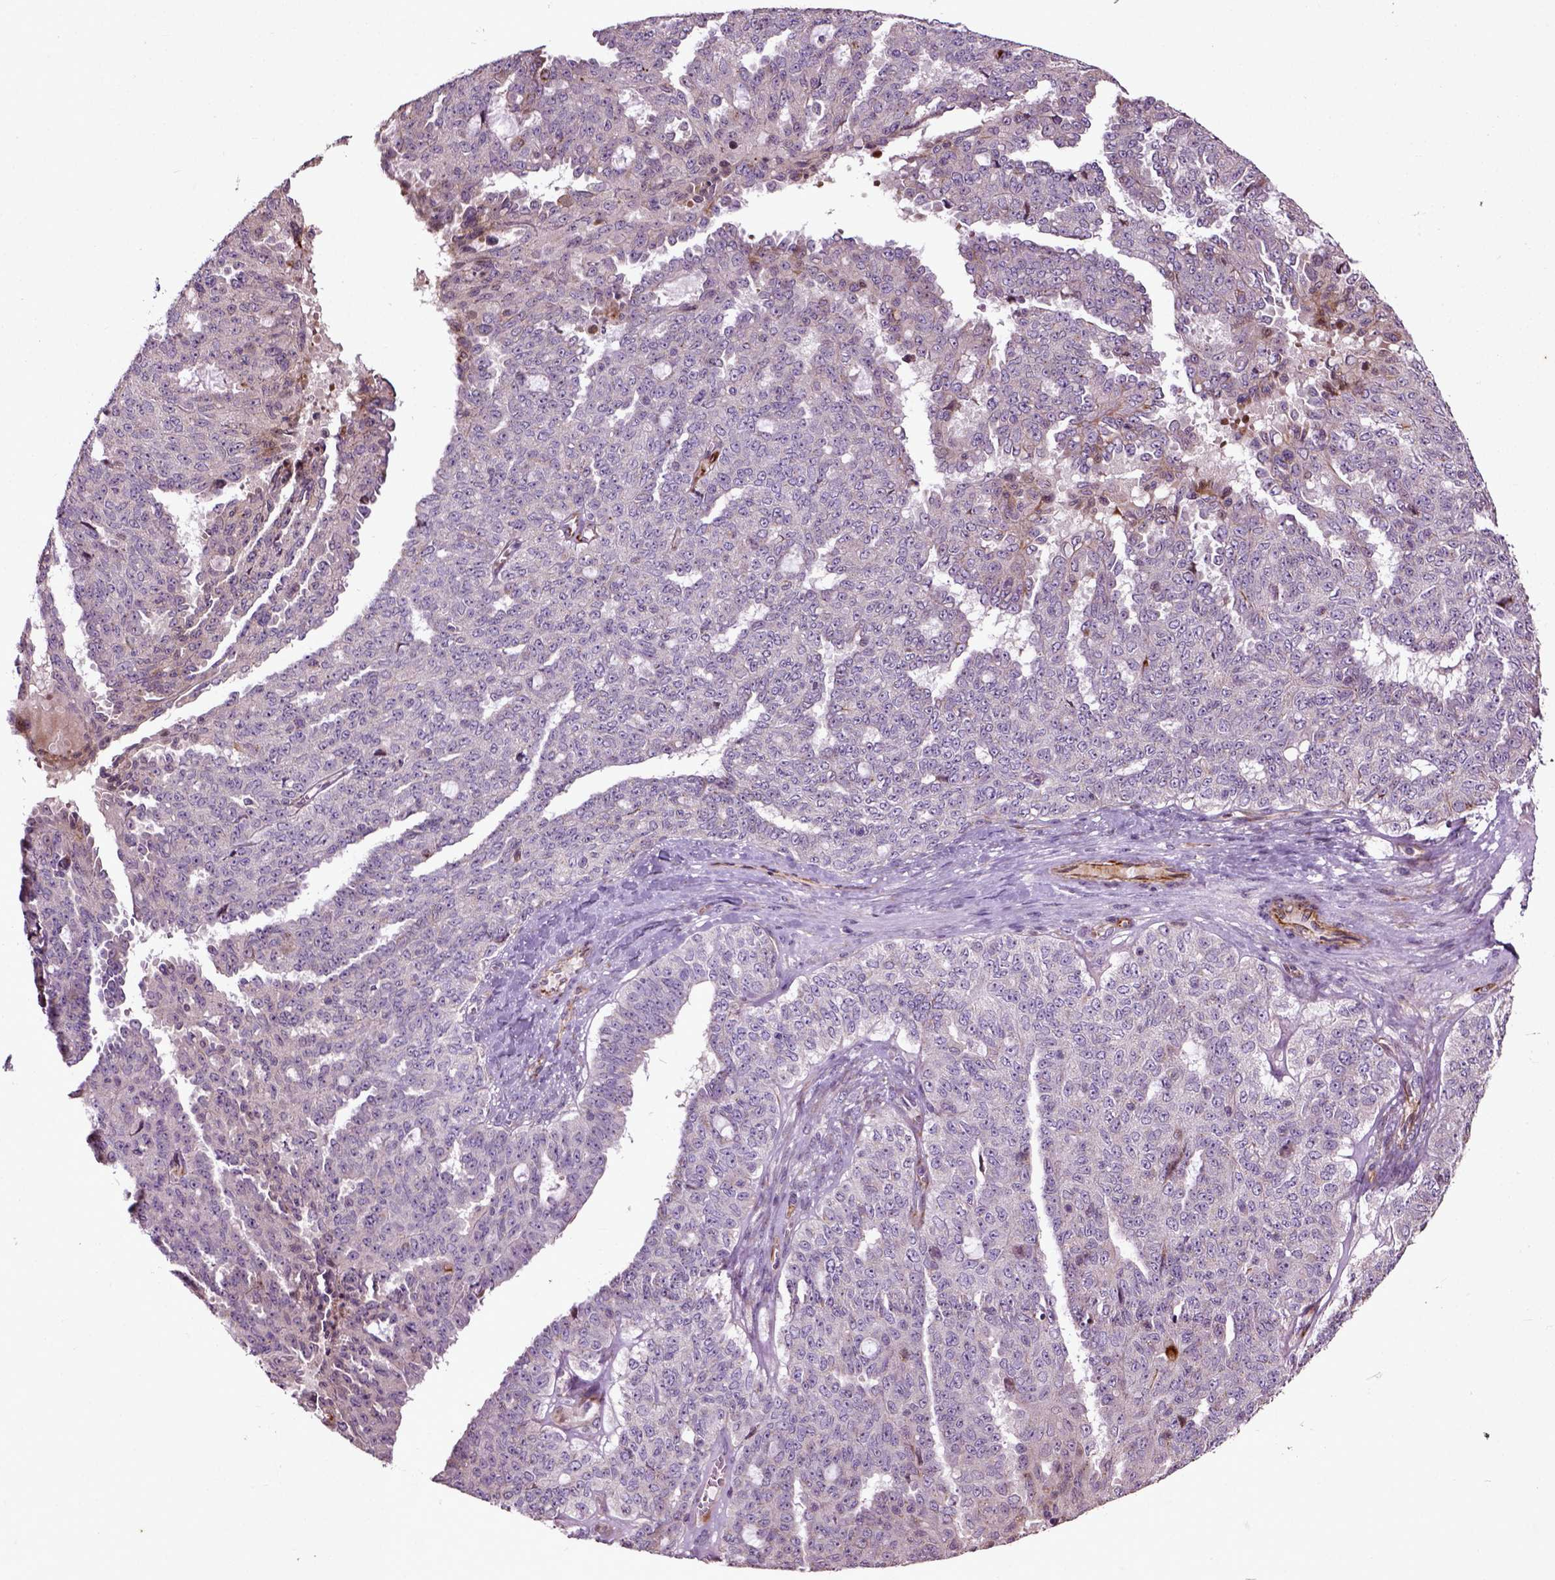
{"staining": {"intensity": "negative", "quantity": "none", "location": "none"}, "tissue": "ovarian cancer", "cell_type": "Tumor cells", "image_type": "cancer", "snomed": [{"axis": "morphology", "description": "Cystadenocarcinoma, serous, NOS"}, {"axis": "topography", "description": "Ovary"}], "caption": "The photomicrograph displays no significant expression in tumor cells of ovarian serous cystadenocarcinoma.", "gene": "PKP3", "patient": {"sex": "female", "age": 71}}